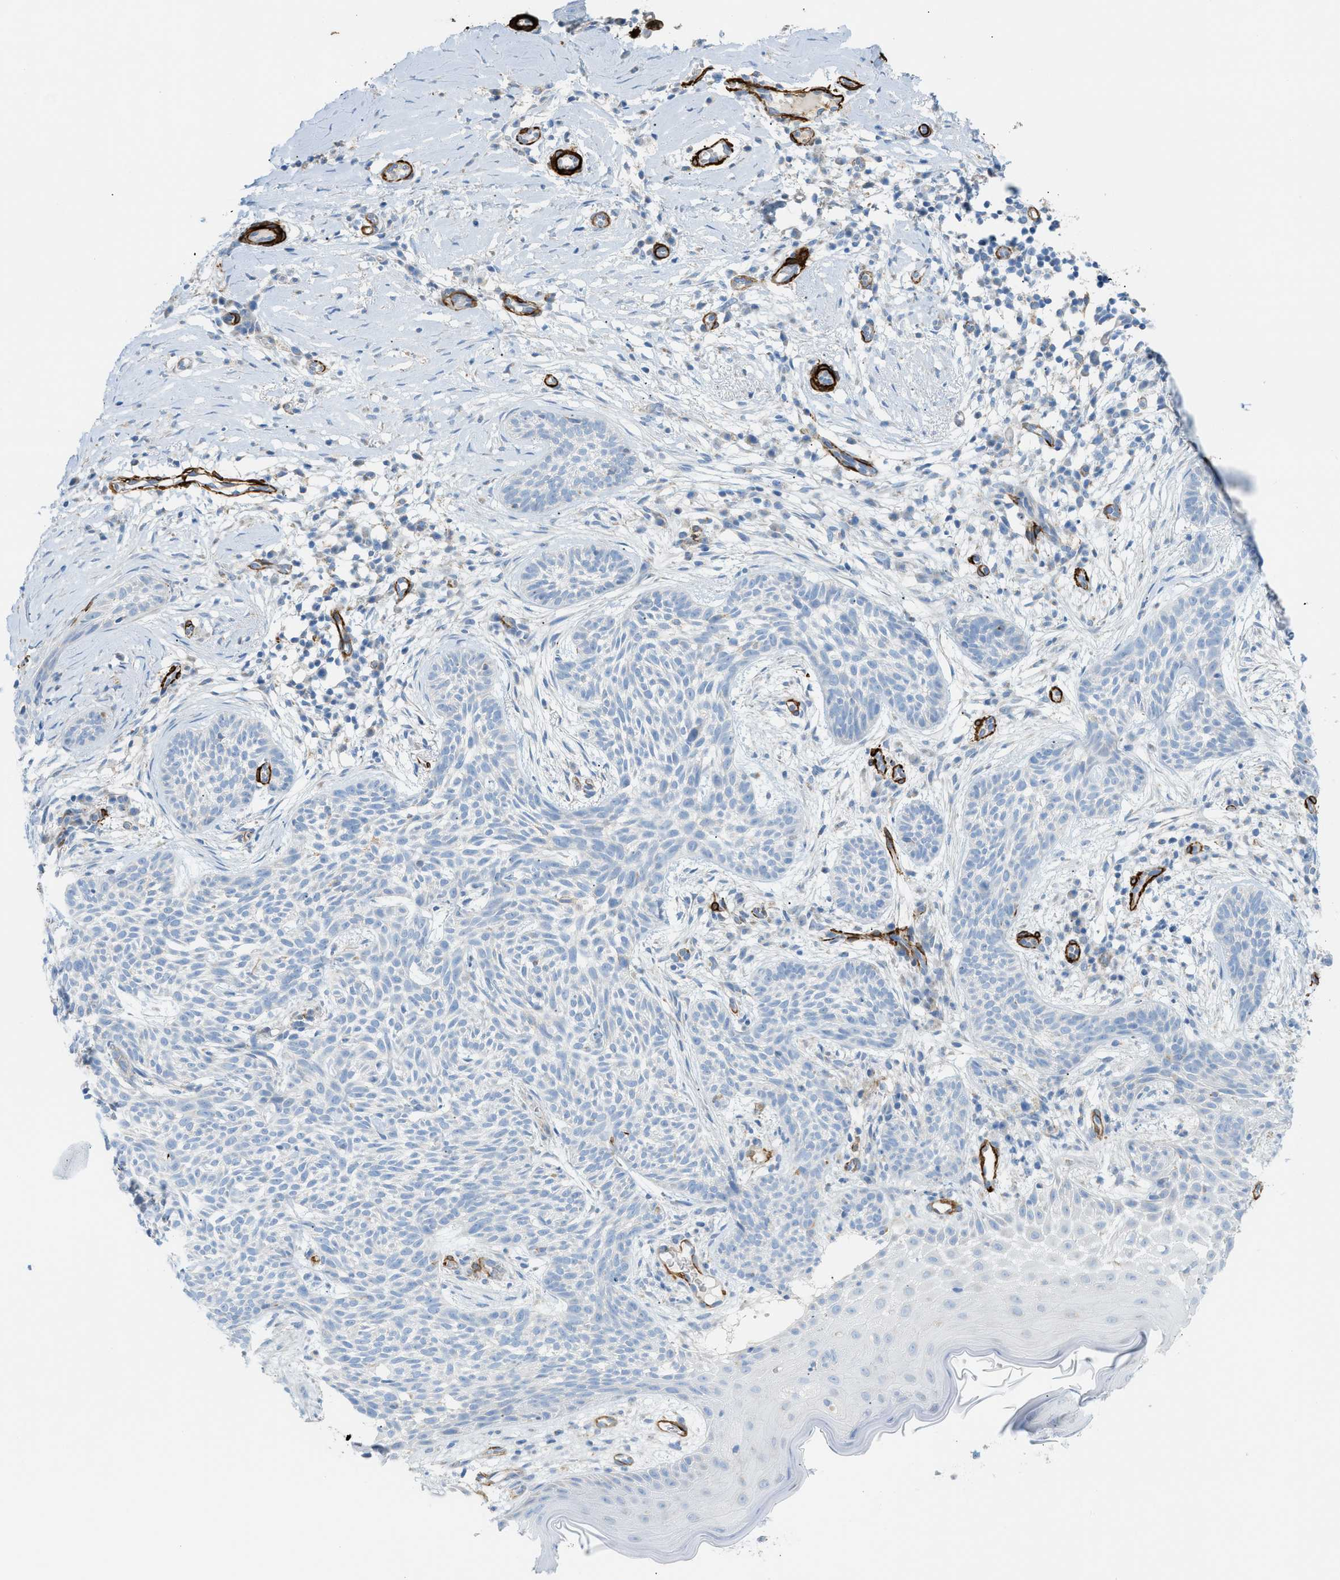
{"staining": {"intensity": "negative", "quantity": "none", "location": "none"}, "tissue": "skin cancer", "cell_type": "Tumor cells", "image_type": "cancer", "snomed": [{"axis": "morphology", "description": "Basal cell carcinoma"}, {"axis": "topography", "description": "Skin"}], "caption": "There is no significant expression in tumor cells of skin cancer.", "gene": "MYH11", "patient": {"sex": "female", "age": 59}}